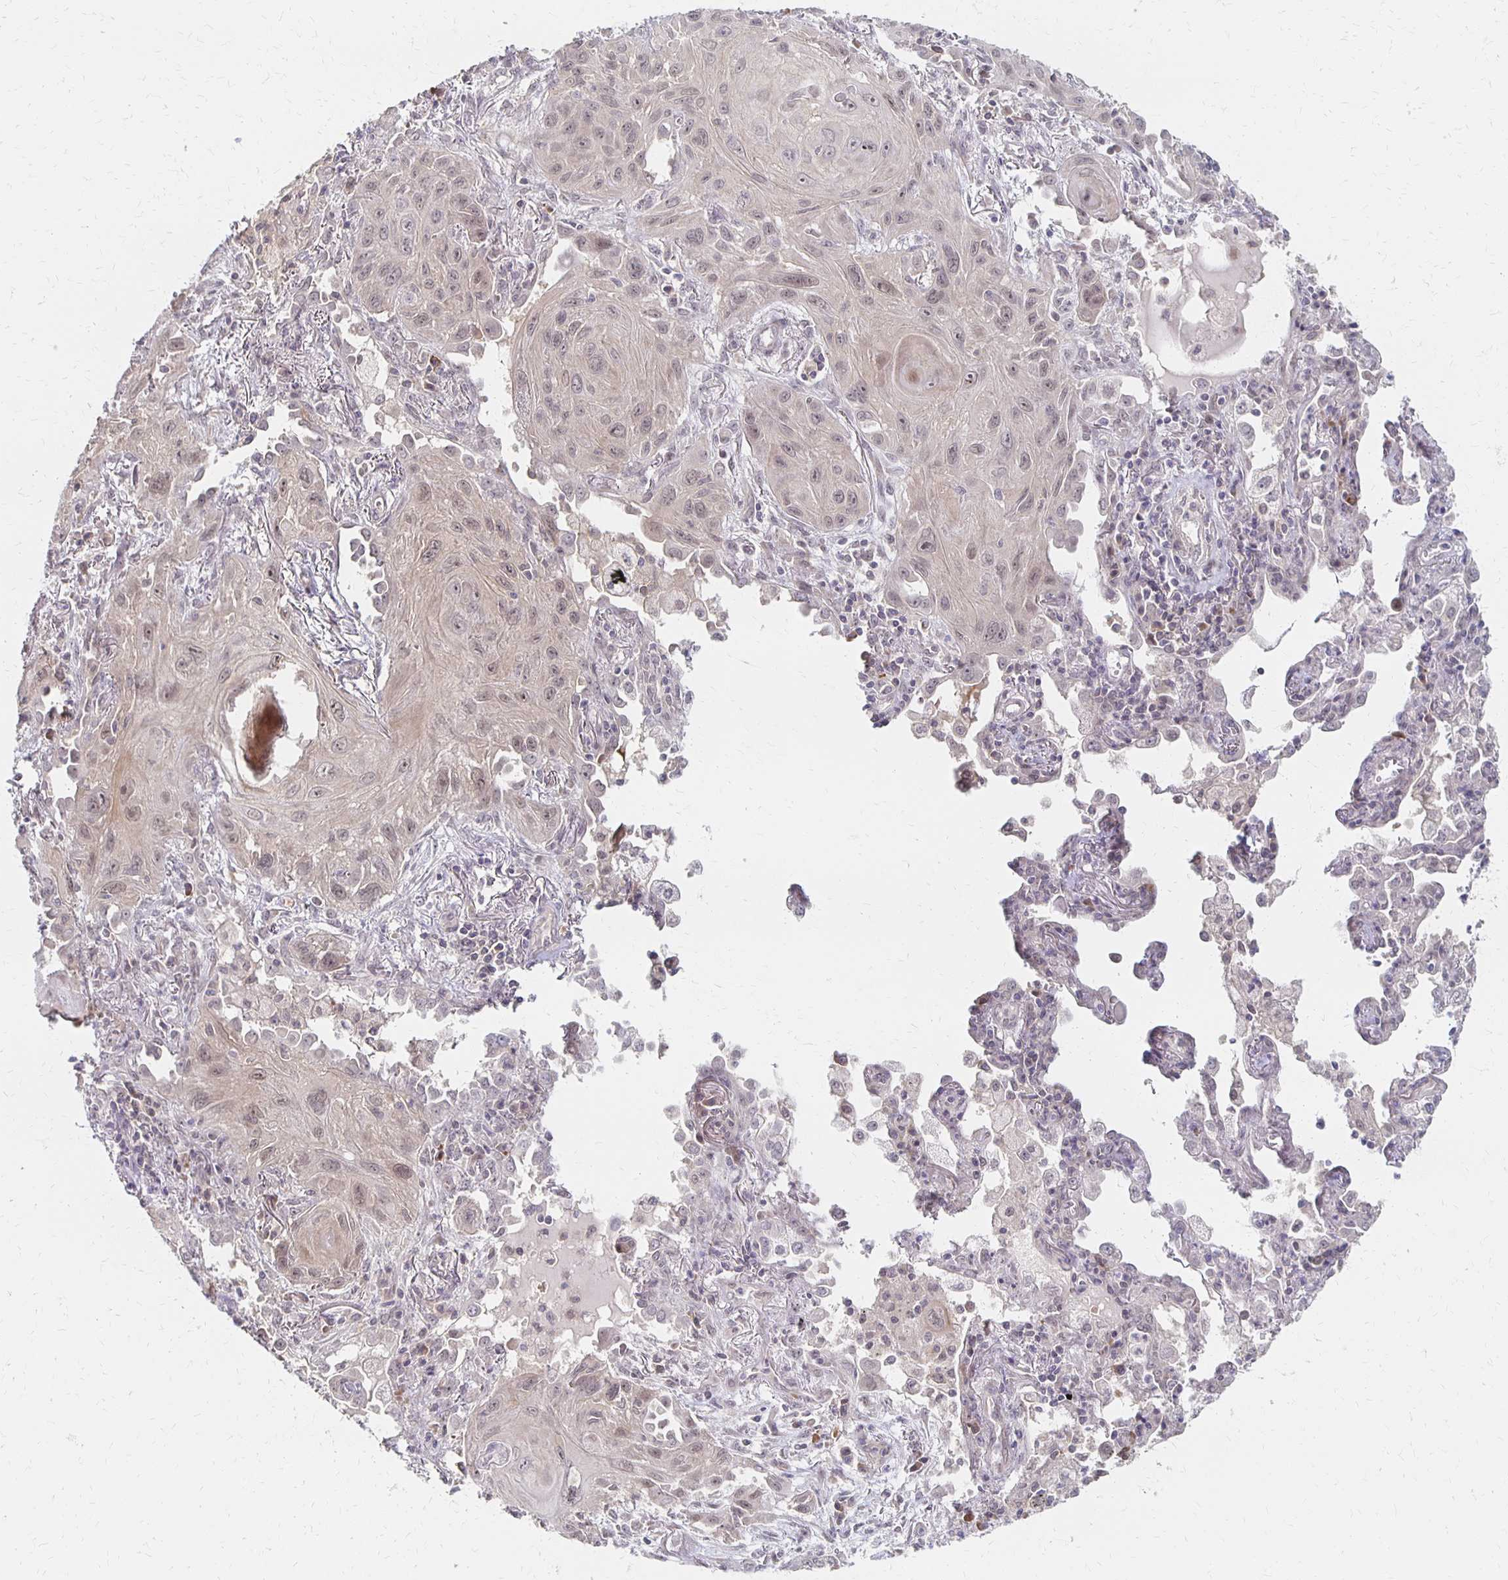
{"staining": {"intensity": "weak", "quantity": "25%-75%", "location": "cytoplasmic/membranous,nuclear"}, "tissue": "lung cancer", "cell_type": "Tumor cells", "image_type": "cancer", "snomed": [{"axis": "morphology", "description": "Squamous cell carcinoma, NOS"}, {"axis": "topography", "description": "Lung"}], "caption": "Immunohistochemical staining of lung squamous cell carcinoma reveals low levels of weak cytoplasmic/membranous and nuclear positivity in about 25%-75% of tumor cells.", "gene": "PRKCB", "patient": {"sex": "male", "age": 79}}